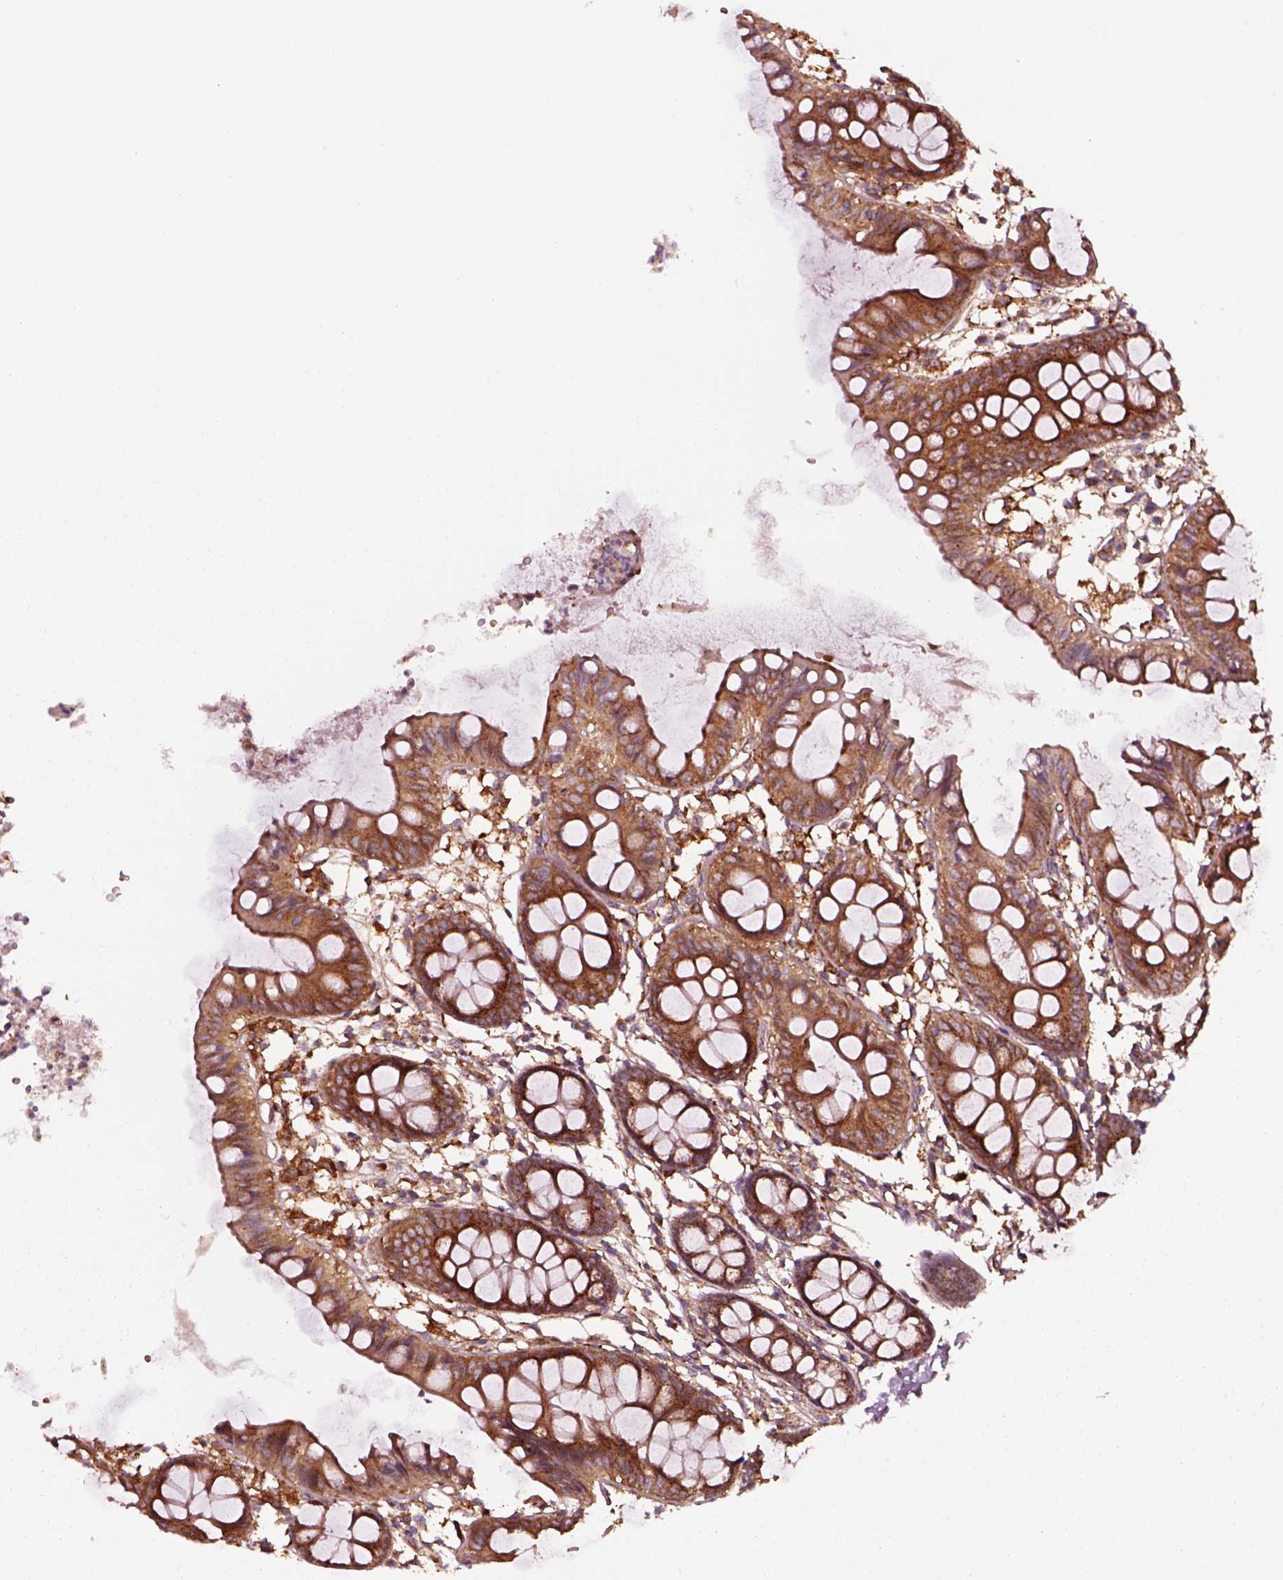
{"staining": {"intensity": "moderate", "quantity": ">75%", "location": "cytoplasmic/membranous"}, "tissue": "colon", "cell_type": "Endothelial cells", "image_type": "normal", "snomed": [{"axis": "morphology", "description": "Normal tissue, NOS"}, {"axis": "topography", "description": "Colon"}], "caption": "Brown immunohistochemical staining in unremarkable human colon demonstrates moderate cytoplasmic/membranous positivity in approximately >75% of endothelial cells.", "gene": "WASHC2A", "patient": {"sex": "female", "age": 84}}